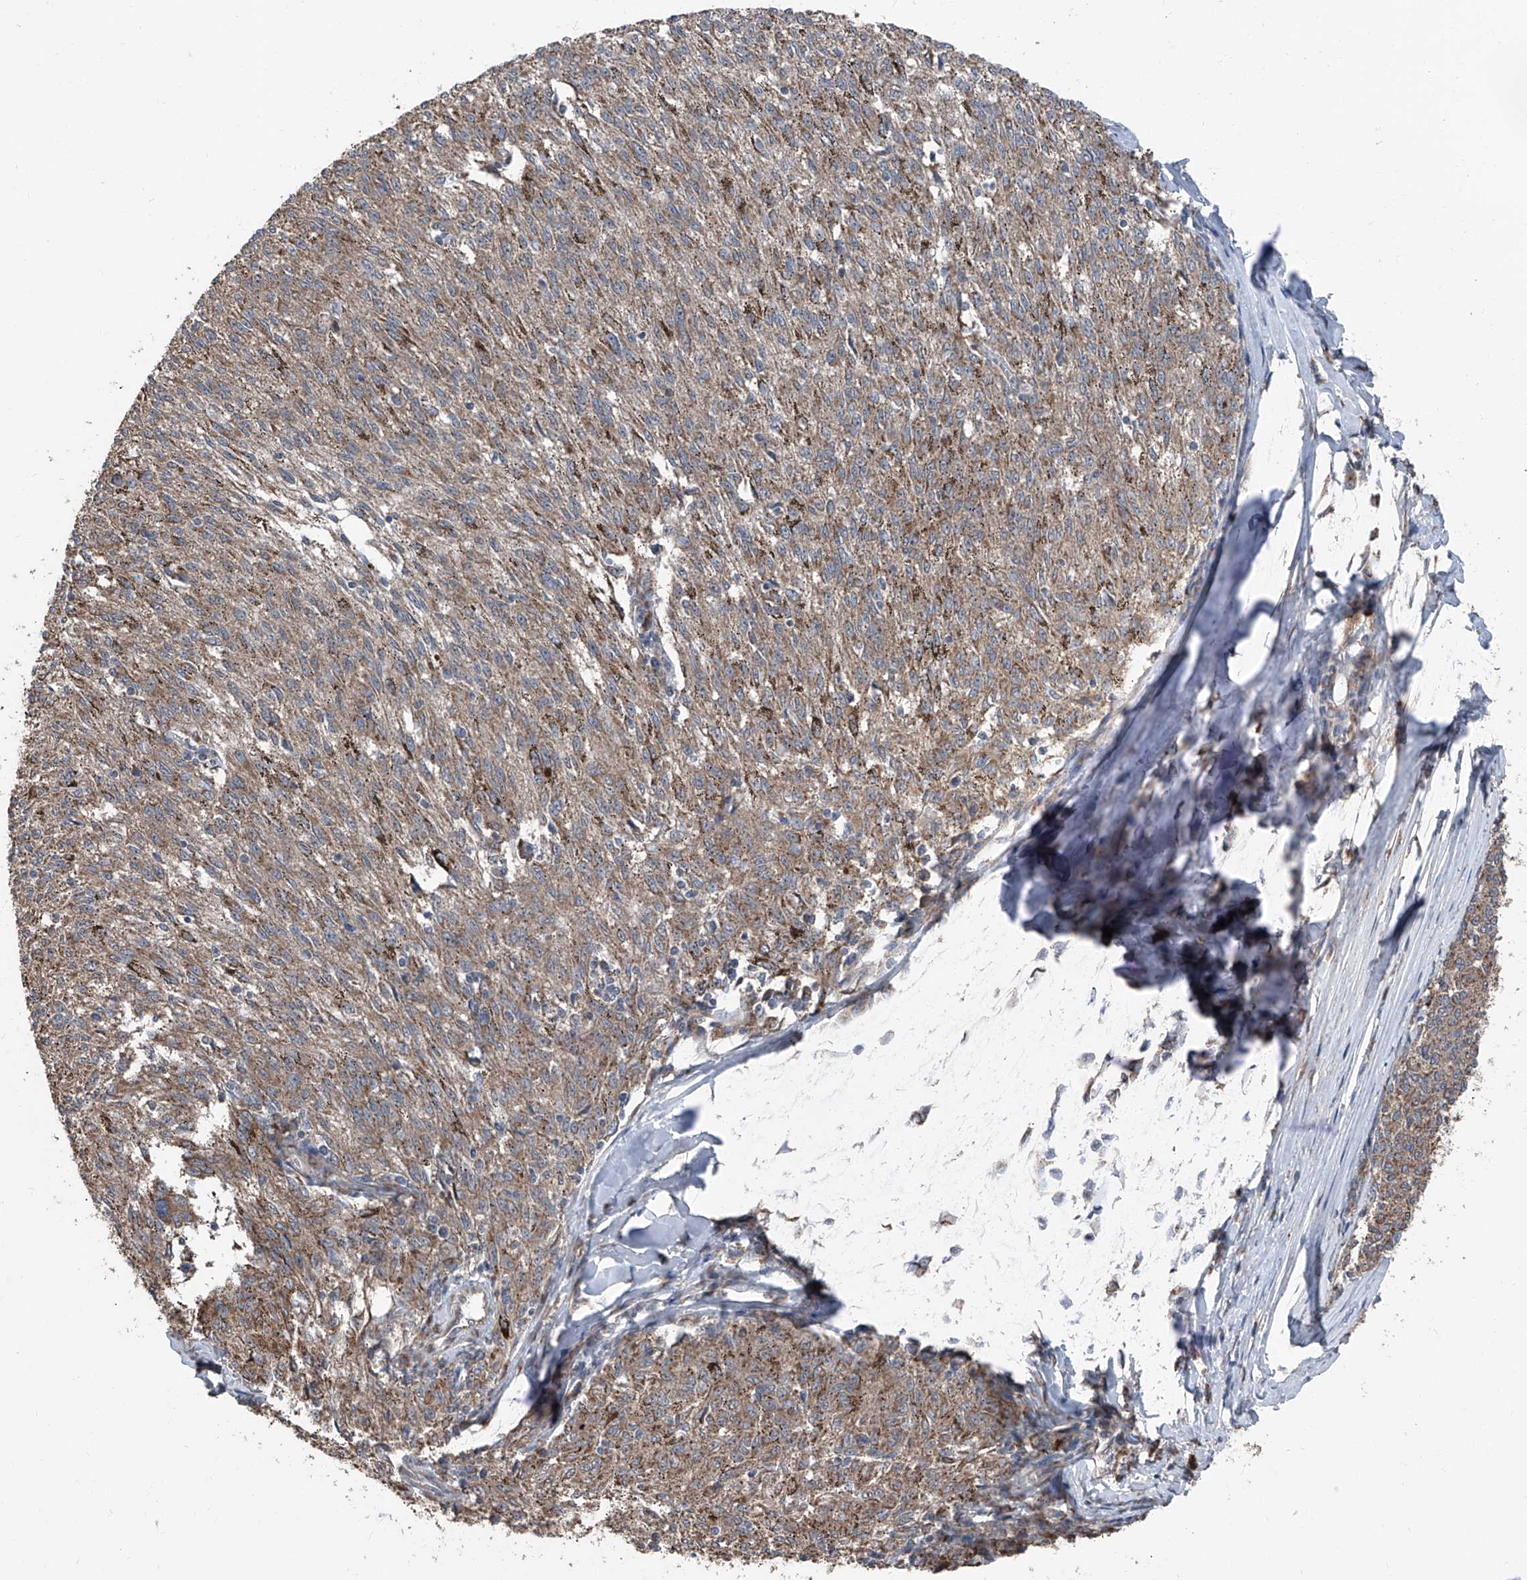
{"staining": {"intensity": "weak", "quantity": ">75%", "location": "cytoplasmic/membranous"}, "tissue": "melanoma", "cell_type": "Tumor cells", "image_type": "cancer", "snomed": [{"axis": "morphology", "description": "Malignant melanoma, NOS"}, {"axis": "topography", "description": "Skin"}], "caption": "Immunohistochemical staining of human malignant melanoma displays low levels of weak cytoplasmic/membranous staining in about >75% of tumor cells.", "gene": "LIMK1", "patient": {"sex": "female", "age": 72}}